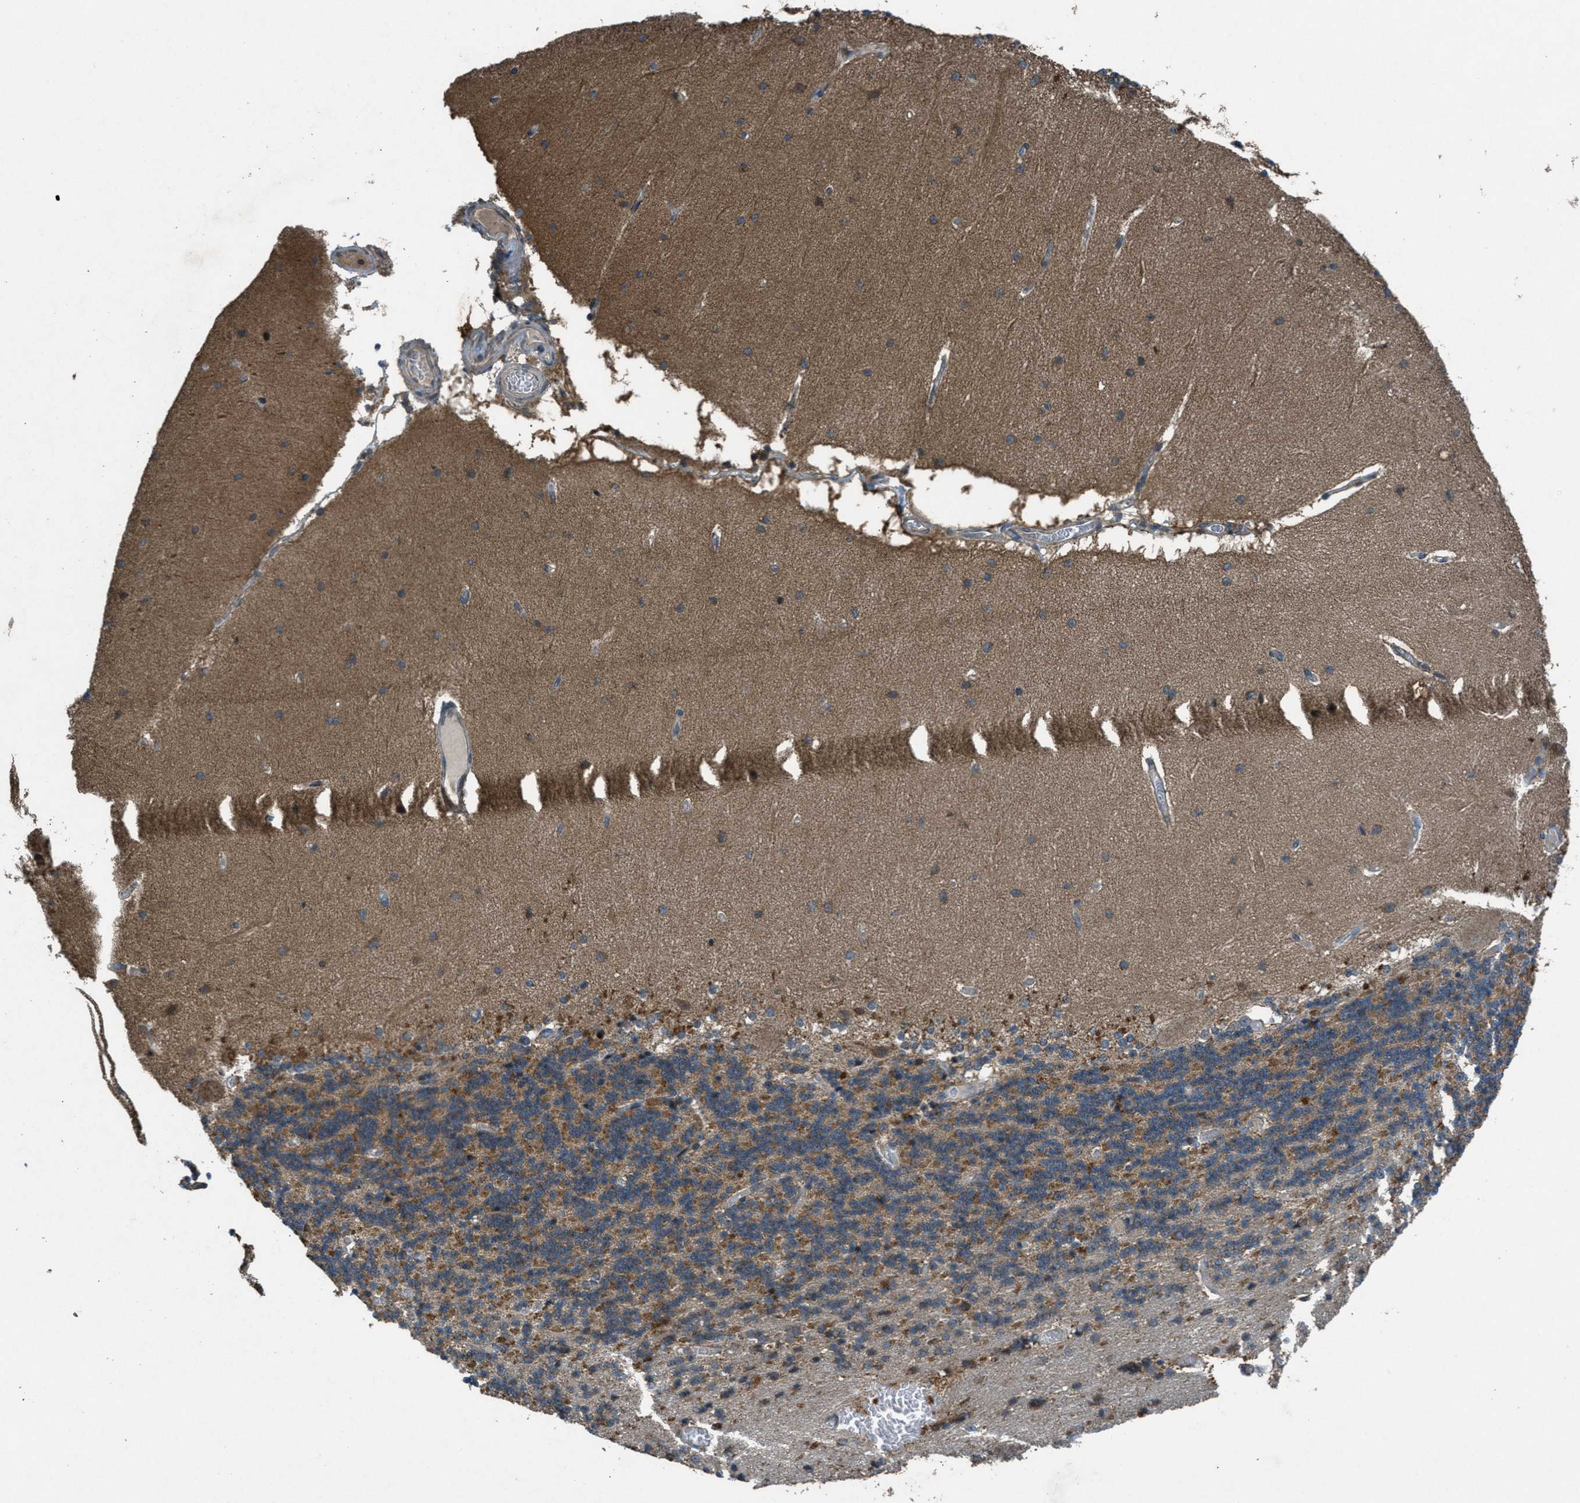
{"staining": {"intensity": "moderate", "quantity": ">75%", "location": "cytoplasmic/membranous"}, "tissue": "cerebellum", "cell_type": "Cells in granular layer", "image_type": "normal", "snomed": [{"axis": "morphology", "description": "Normal tissue, NOS"}, {"axis": "topography", "description": "Cerebellum"}], "caption": "The micrograph reveals immunohistochemical staining of unremarkable cerebellum. There is moderate cytoplasmic/membranous staining is present in about >75% of cells in granular layer.", "gene": "PPP1R15A", "patient": {"sex": "female", "age": 54}}